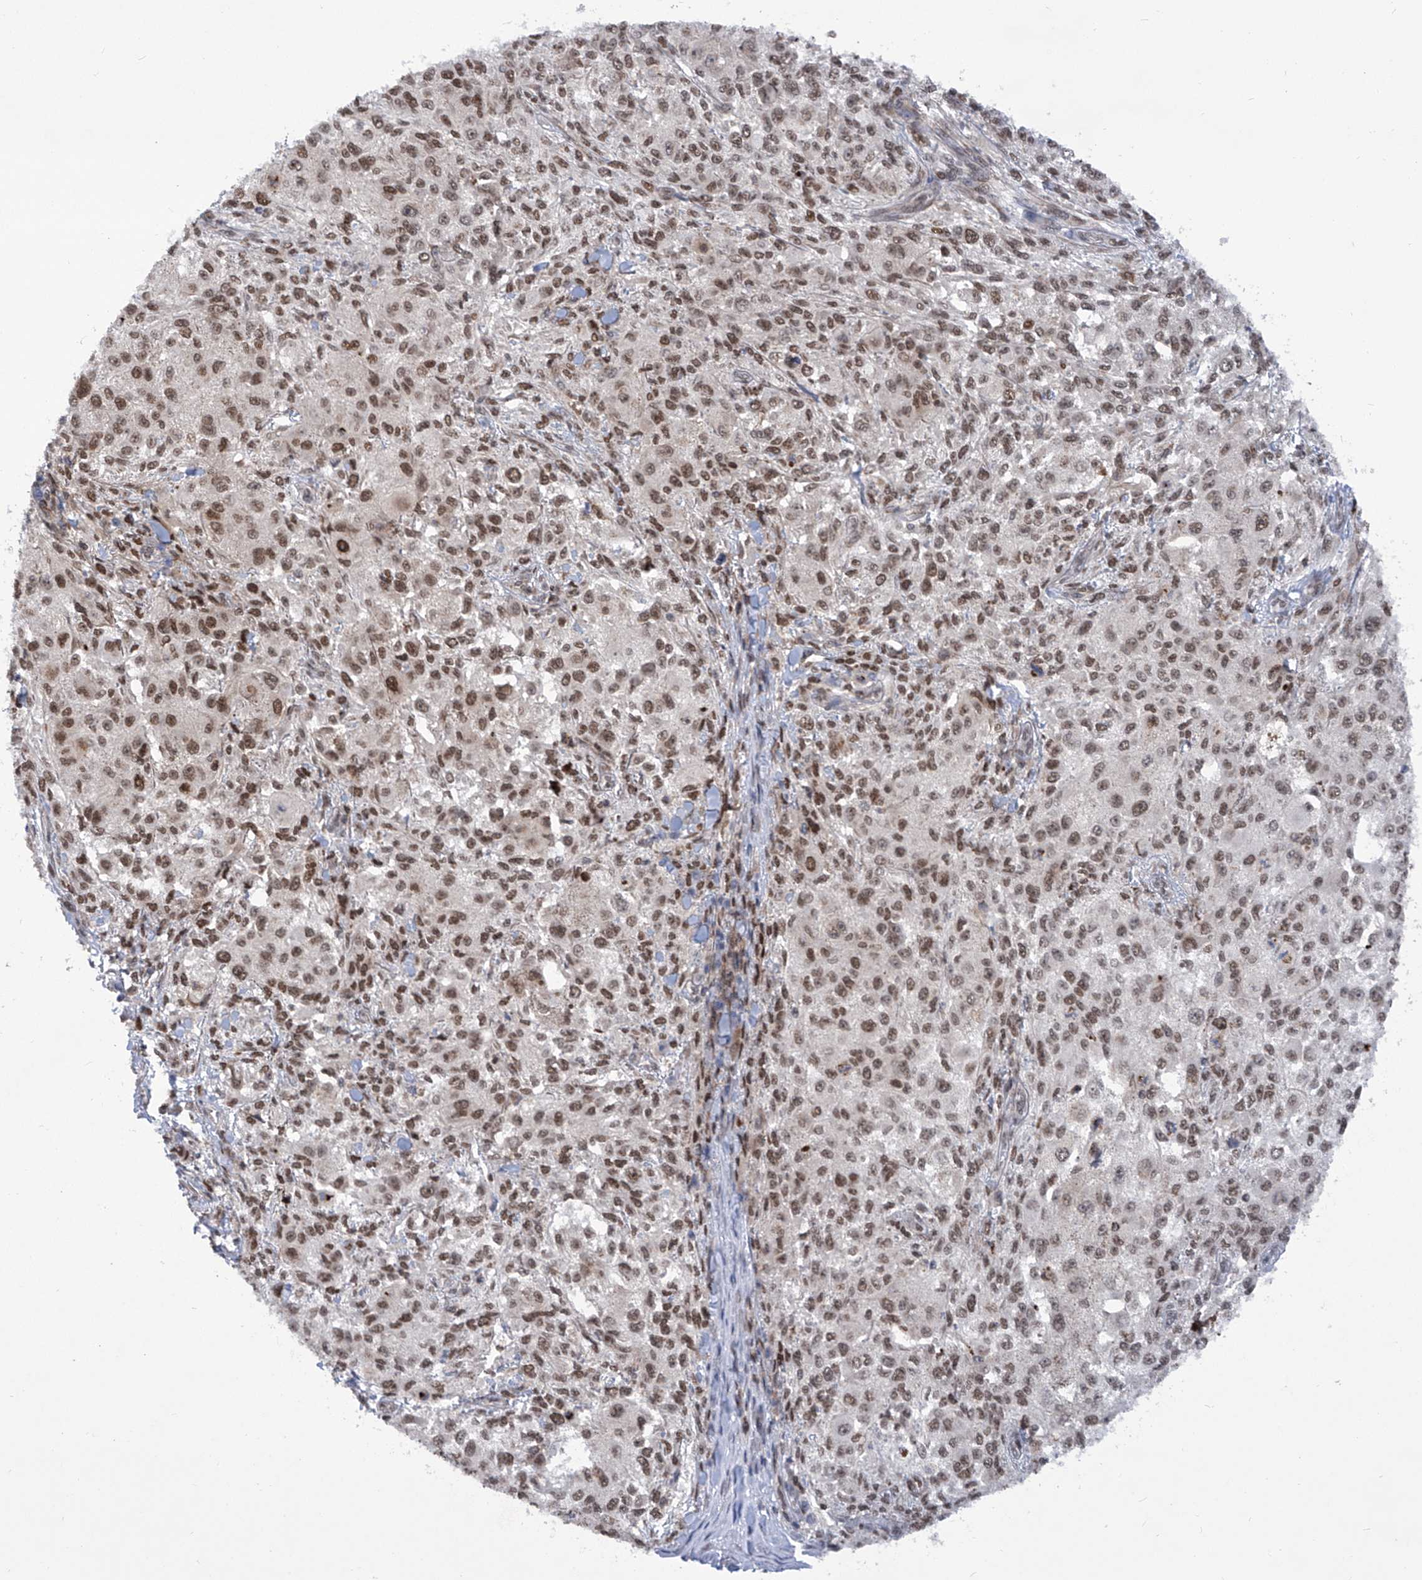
{"staining": {"intensity": "moderate", "quantity": ">75%", "location": "nuclear"}, "tissue": "melanoma", "cell_type": "Tumor cells", "image_type": "cancer", "snomed": [{"axis": "morphology", "description": "Necrosis, NOS"}, {"axis": "morphology", "description": "Malignant melanoma, NOS"}, {"axis": "topography", "description": "Skin"}], "caption": "Immunohistochemistry image of neoplastic tissue: melanoma stained using IHC displays medium levels of moderate protein expression localized specifically in the nuclear of tumor cells, appearing as a nuclear brown color.", "gene": "CEP290", "patient": {"sex": "female", "age": 87}}